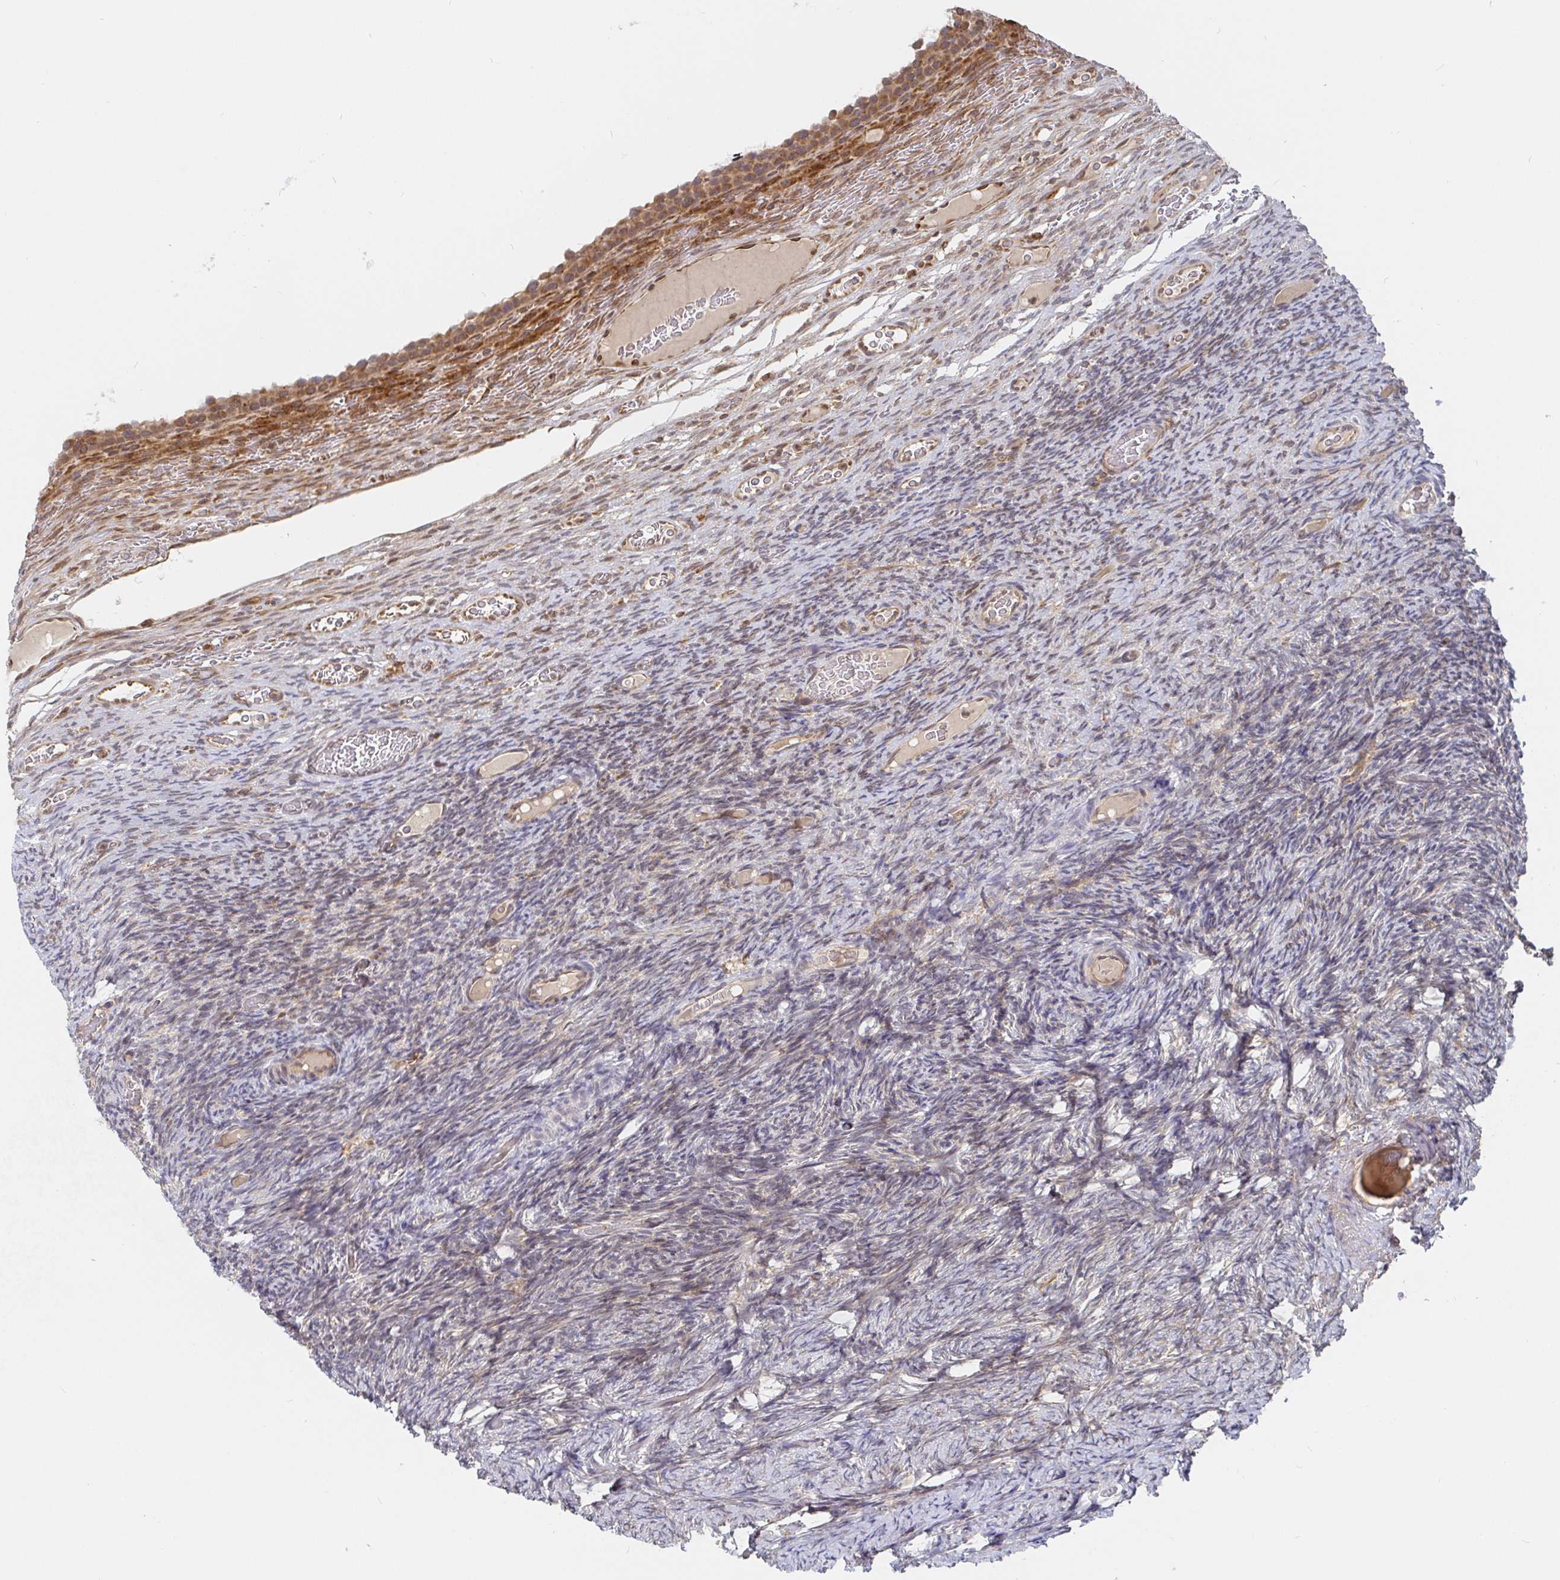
{"staining": {"intensity": "moderate", "quantity": ">75%", "location": "cytoplasmic/membranous"}, "tissue": "ovary", "cell_type": "Follicle cells", "image_type": "normal", "snomed": [{"axis": "morphology", "description": "Normal tissue, NOS"}, {"axis": "topography", "description": "Ovary"}], "caption": "Immunohistochemical staining of benign human ovary displays >75% levels of moderate cytoplasmic/membranous protein expression in about >75% of follicle cells. (DAB (3,3'-diaminobenzidine) IHC, brown staining for protein, blue staining for nuclei).", "gene": "ALG1L2", "patient": {"sex": "female", "age": 34}}